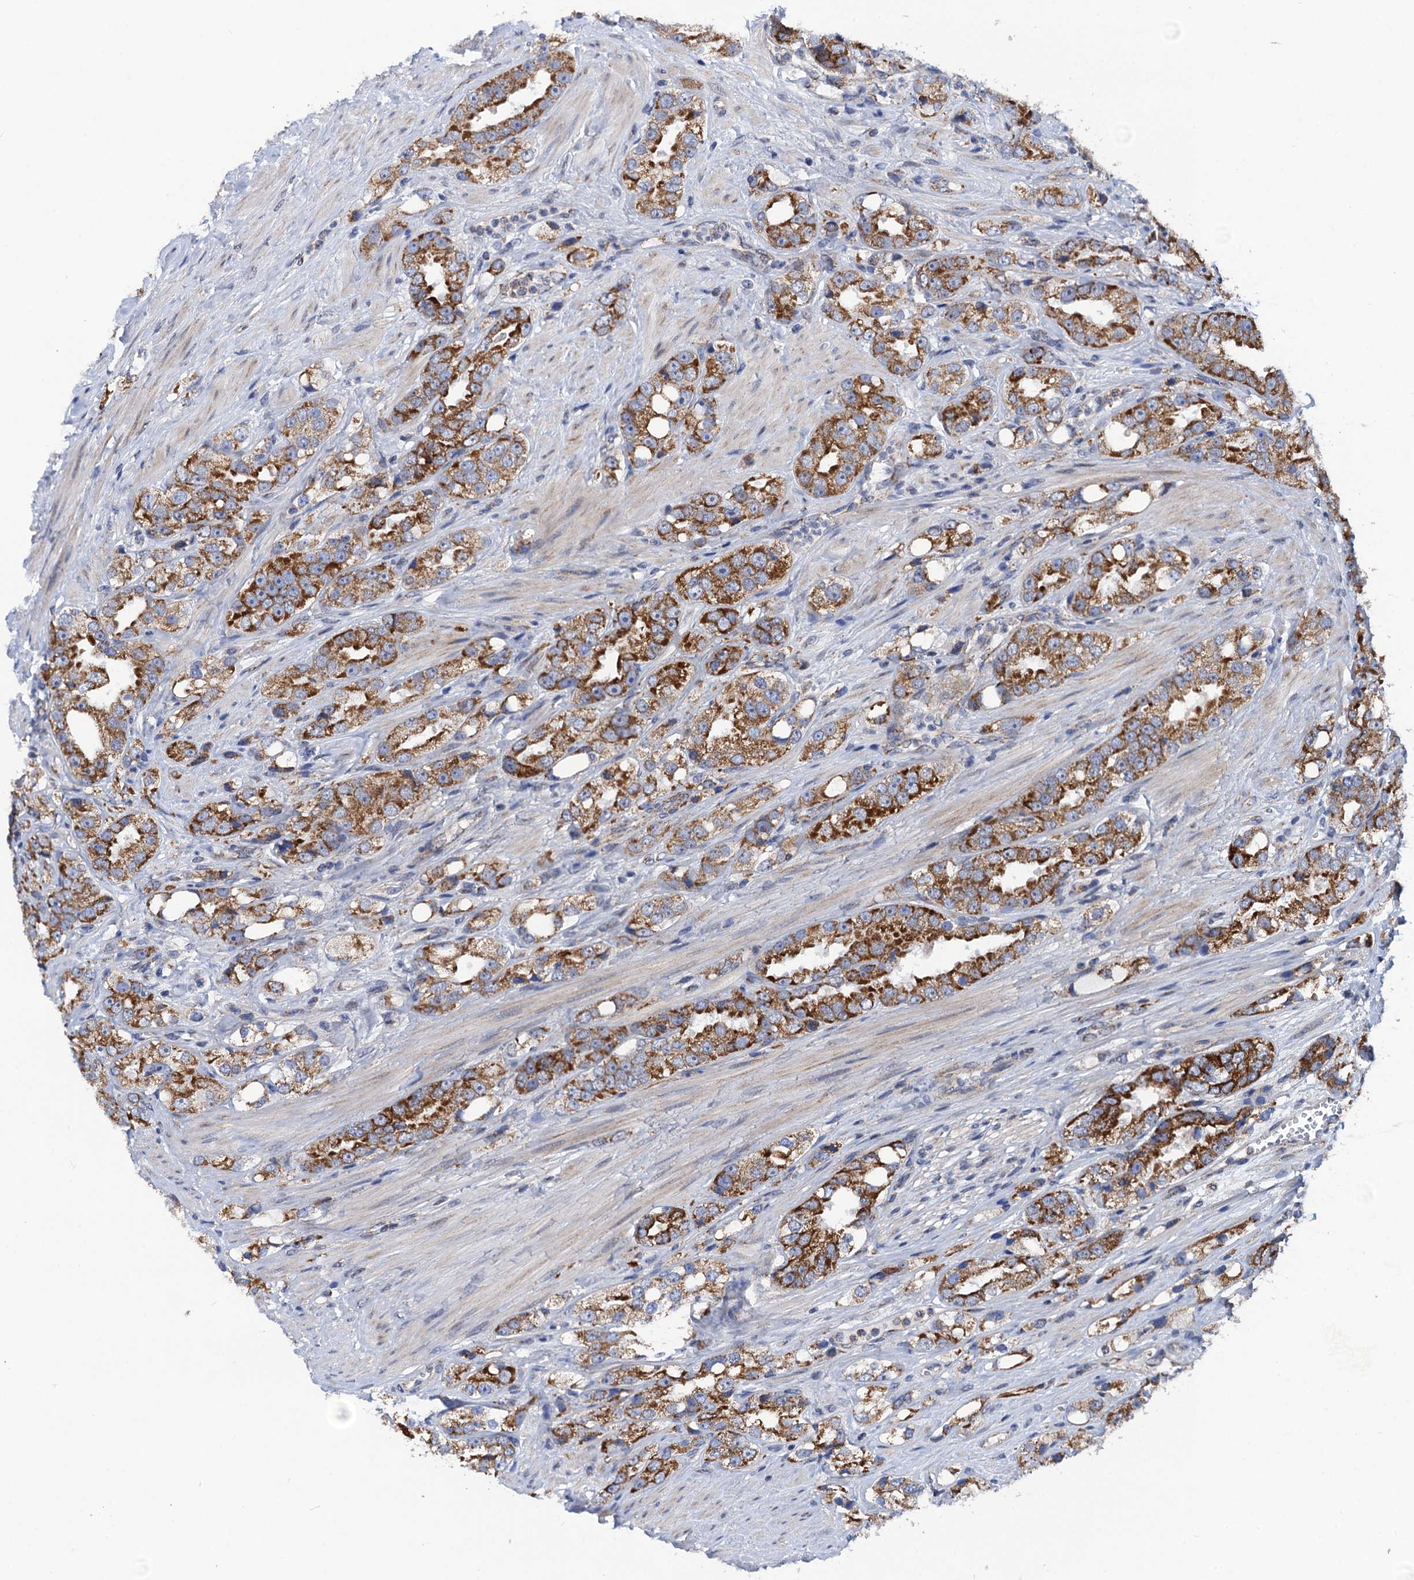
{"staining": {"intensity": "moderate", "quantity": ">75%", "location": "cytoplasmic/membranous"}, "tissue": "prostate cancer", "cell_type": "Tumor cells", "image_type": "cancer", "snomed": [{"axis": "morphology", "description": "Adenocarcinoma, NOS"}, {"axis": "topography", "description": "Prostate"}], "caption": "This image shows adenocarcinoma (prostate) stained with immunohistochemistry to label a protein in brown. The cytoplasmic/membranous of tumor cells show moderate positivity for the protein. Nuclei are counter-stained blue.", "gene": "PTCD3", "patient": {"sex": "male", "age": 79}}